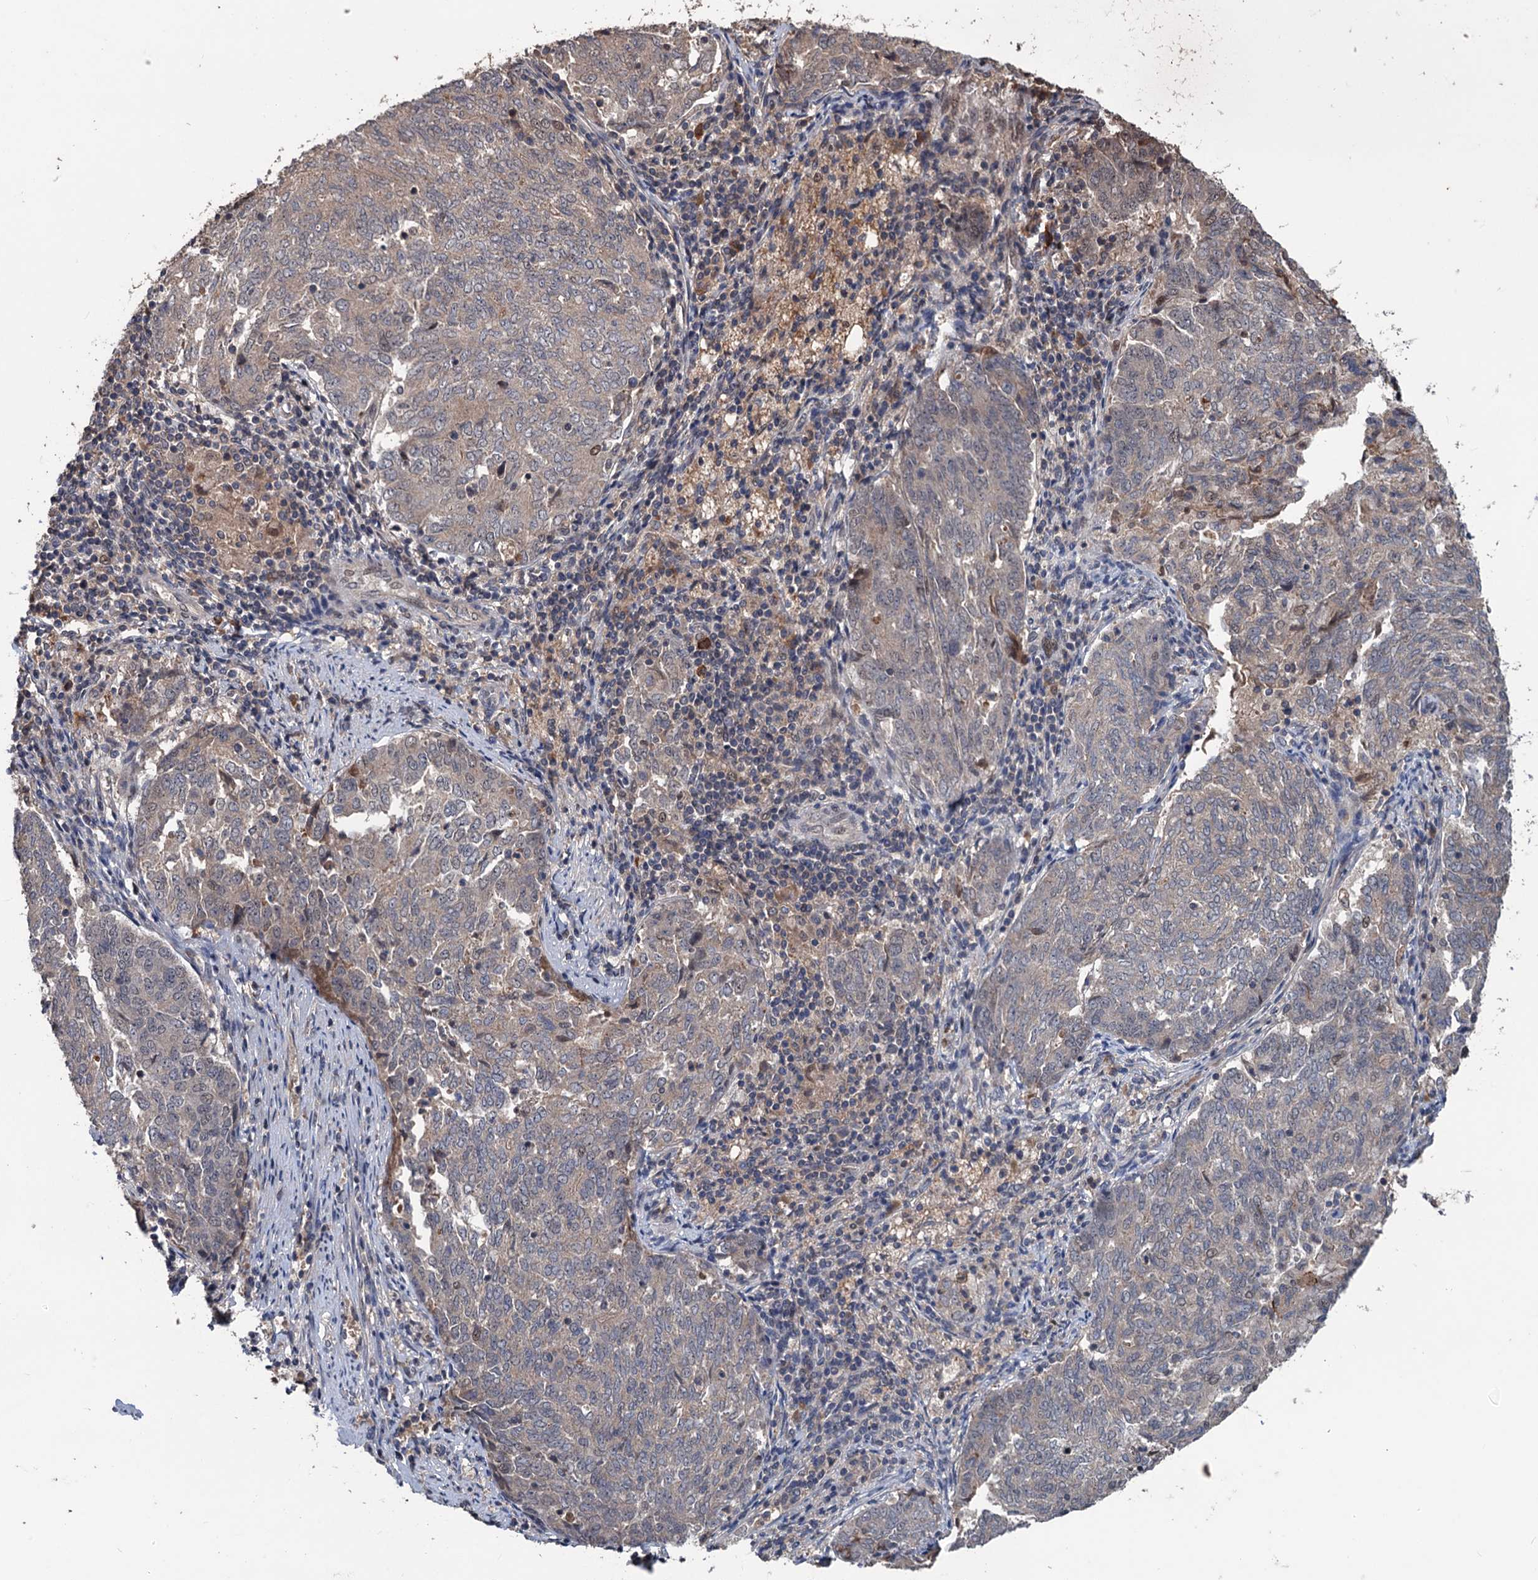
{"staining": {"intensity": "weak", "quantity": "<25%", "location": "cytoplasmic/membranous"}, "tissue": "endometrial cancer", "cell_type": "Tumor cells", "image_type": "cancer", "snomed": [{"axis": "morphology", "description": "Adenocarcinoma, NOS"}, {"axis": "topography", "description": "Endometrium"}], "caption": "High magnification brightfield microscopy of endometrial cancer stained with DAB (3,3'-diaminobenzidine) (brown) and counterstained with hematoxylin (blue): tumor cells show no significant staining. The staining is performed using DAB brown chromogen with nuclei counter-stained in using hematoxylin.", "gene": "ZNF438", "patient": {"sex": "female", "age": 80}}